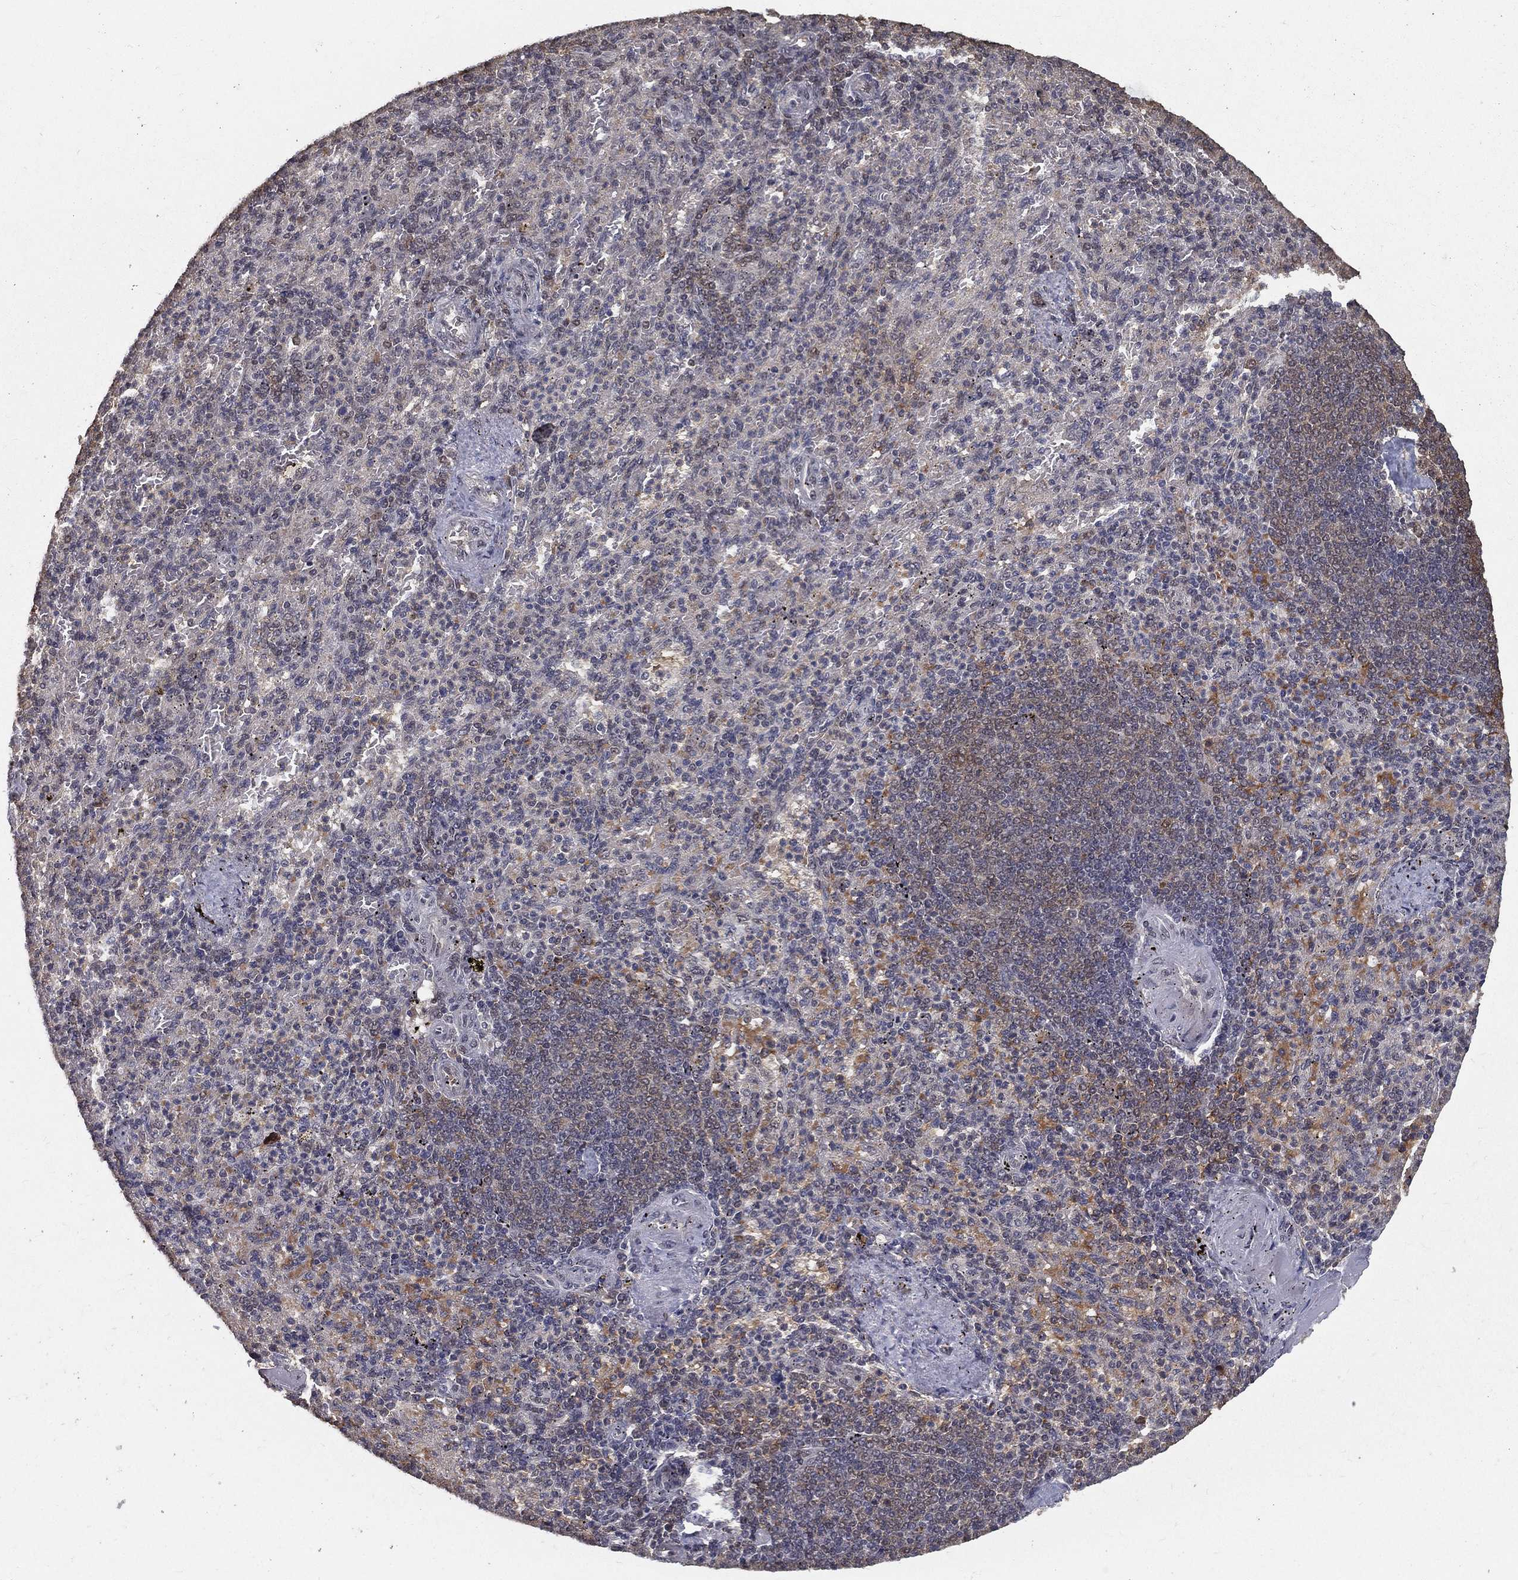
{"staining": {"intensity": "negative", "quantity": "none", "location": "none"}, "tissue": "spleen", "cell_type": "Cells in red pulp", "image_type": "normal", "snomed": [{"axis": "morphology", "description": "Normal tissue, NOS"}, {"axis": "topography", "description": "Spleen"}], "caption": "Unremarkable spleen was stained to show a protein in brown. There is no significant expression in cells in red pulp. (Immunohistochemistry (ihc), brightfield microscopy, high magnification).", "gene": "CARM1", "patient": {"sex": "female", "age": 74}}